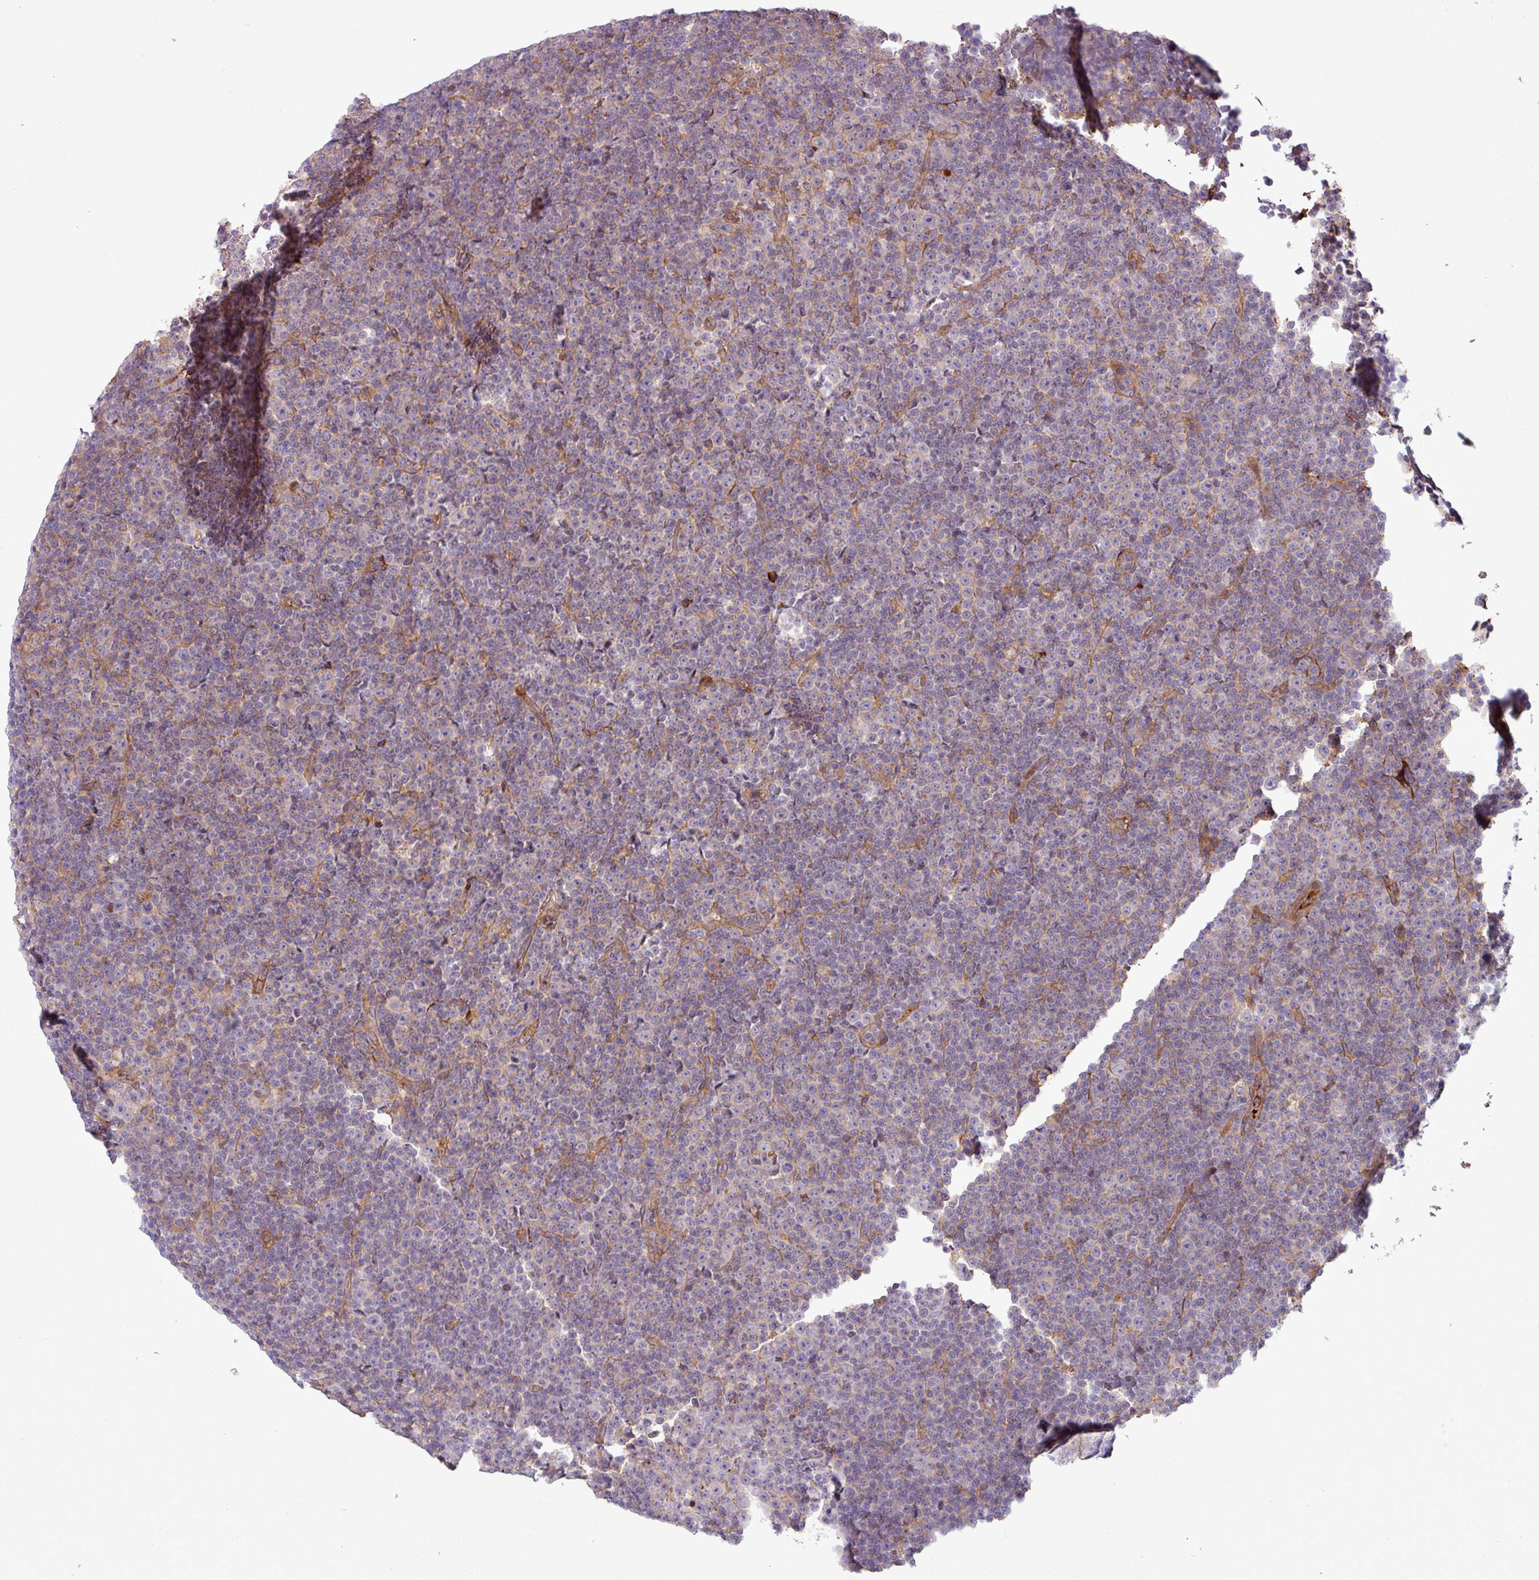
{"staining": {"intensity": "negative", "quantity": "none", "location": "none"}, "tissue": "lymphoma", "cell_type": "Tumor cells", "image_type": "cancer", "snomed": [{"axis": "morphology", "description": "Malignant lymphoma, non-Hodgkin's type, Low grade"}, {"axis": "topography", "description": "Lymph node"}], "caption": "Protein analysis of malignant lymphoma, non-Hodgkin's type (low-grade) shows no significant positivity in tumor cells.", "gene": "C4B", "patient": {"sex": "female", "age": 67}}